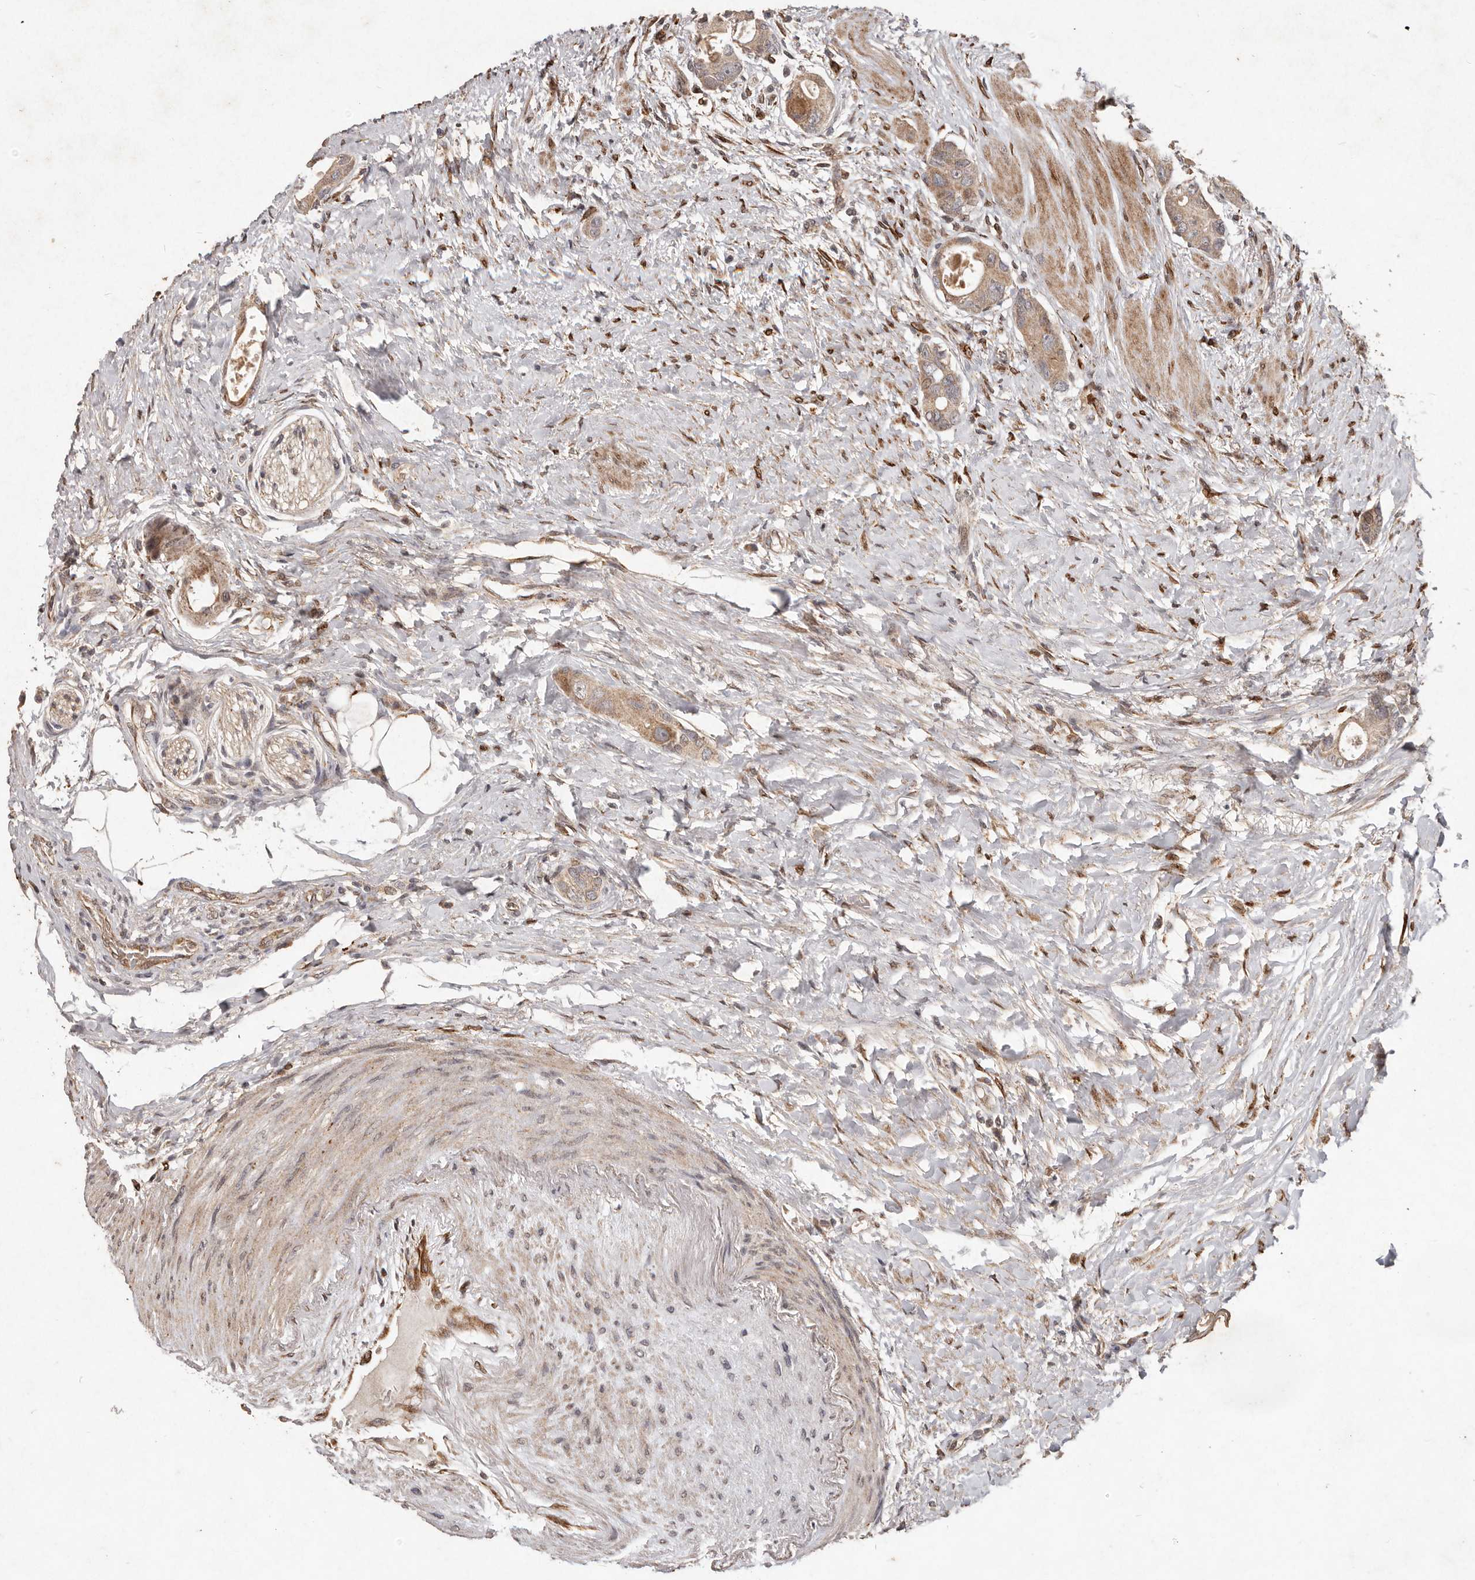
{"staining": {"intensity": "moderate", "quantity": ">75%", "location": "cytoplasmic/membranous"}, "tissue": "colorectal cancer", "cell_type": "Tumor cells", "image_type": "cancer", "snomed": [{"axis": "morphology", "description": "Adenocarcinoma, NOS"}, {"axis": "topography", "description": "Rectum"}], "caption": "Colorectal cancer (adenocarcinoma) was stained to show a protein in brown. There is medium levels of moderate cytoplasmic/membranous positivity in about >75% of tumor cells. The staining is performed using DAB brown chromogen to label protein expression. The nuclei are counter-stained blue using hematoxylin.", "gene": "PLOD2", "patient": {"sex": "male", "age": 51}}